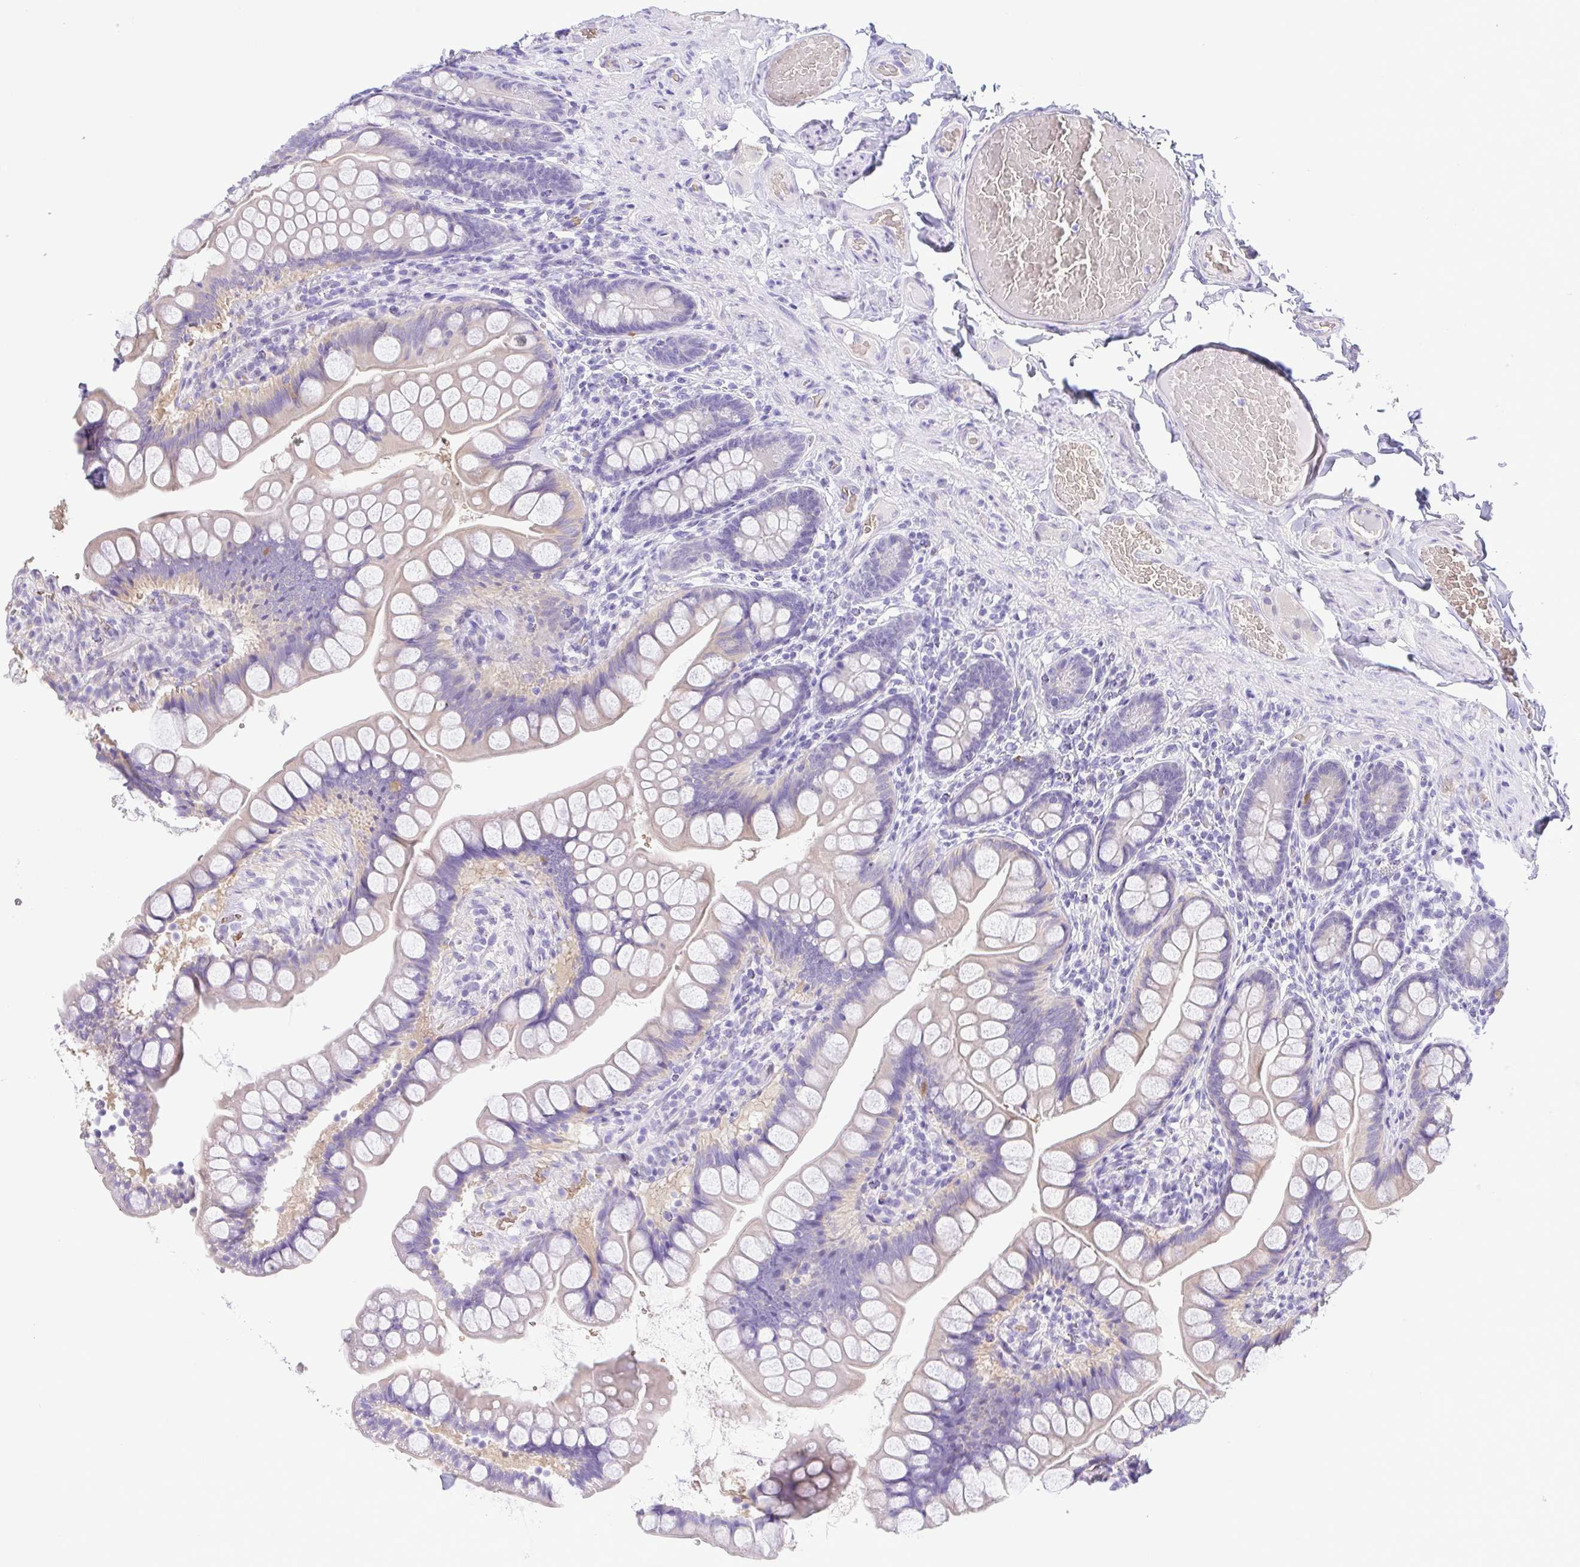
{"staining": {"intensity": "weak", "quantity": "<25%", "location": "cytoplasmic/membranous"}, "tissue": "small intestine", "cell_type": "Glandular cells", "image_type": "normal", "snomed": [{"axis": "morphology", "description": "Normal tissue, NOS"}, {"axis": "topography", "description": "Small intestine"}], "caption": "IHC micrograph of normal small intestine: small intestine stained with DAB (3,3'-diaminobenzidine) exhibits no significant protein expression in glandular cells.", "gene": "EPB42", "patient": {"sex": "male", "age": 70}}